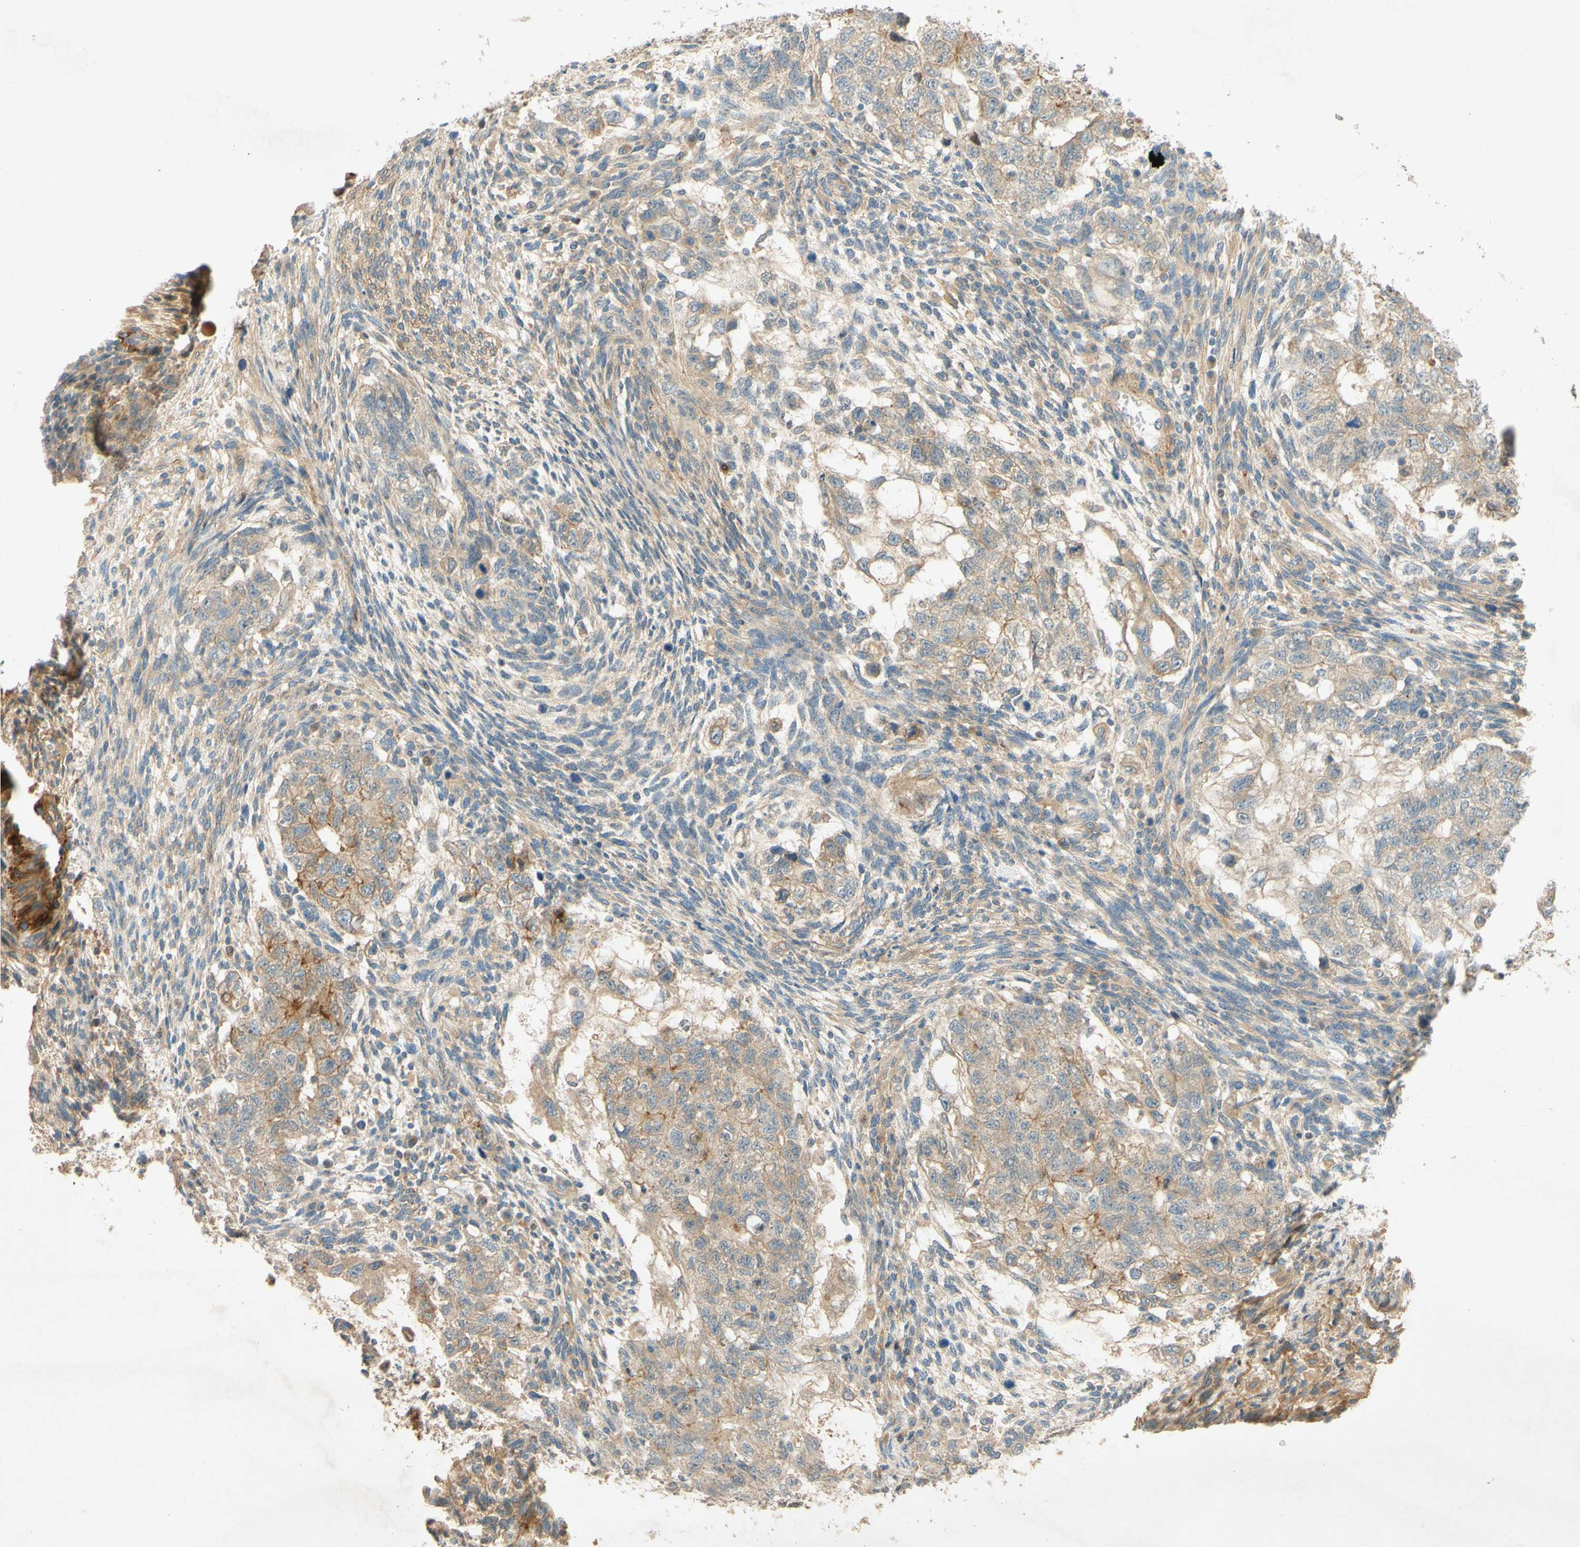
{"staining": {"intensity": "moderate", "quantity": ">75%", "location": "cytoplasmic/membranous"}, "tissue": "testis cancer", "cell_type": "Tumor cells", "image_type": "cancer", "snomed": [{"axis": "morphology", "description": "Normal tissue, NOS"}, {"axis": "morphology", "description": "Carcinoma, Embryonal, NOS"}, {"axis": "topography", "description": "Testis"}], "caption": "Immunohistochemistry image of human embryonal carcinoma (testis) stained for a protein (brown), which exhibits medium levels of moderate cytoplasmic/membranous expression in approximately >75% of tumor cells.", "gene": "ADAM17", "patient": {"sex": "male", "age": 36}}